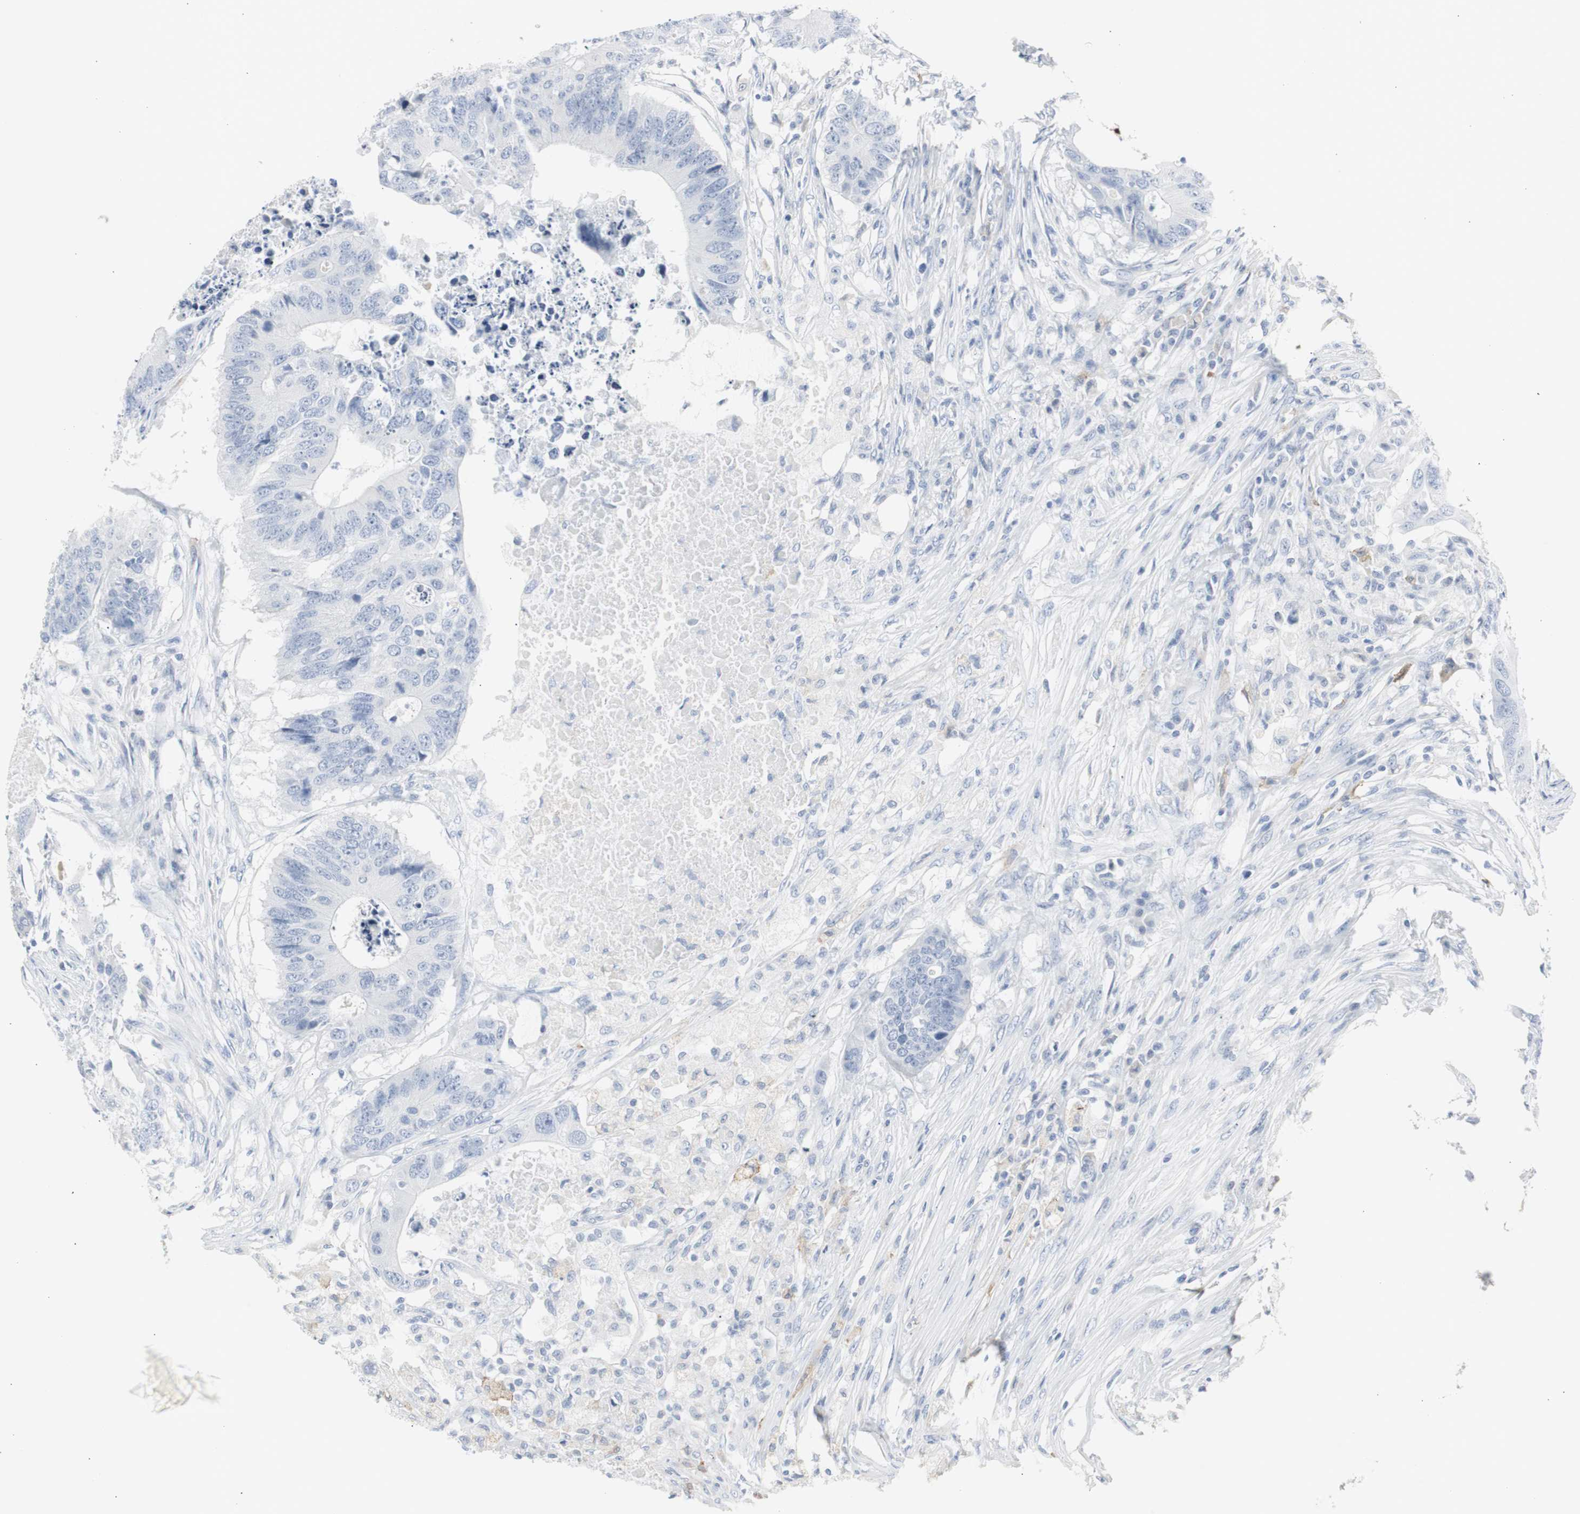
{"staining": {"intensity": "negative", "quantity": "none", "location": "none"}, "tissue": "colorectal cancer", "cell_type": "Tumor cells", "image_type": "cancer", "snomed": [{"axis": "morphology", "description": "Adenocarcinoma, NOS"}, {"axis": "topography", "description": "Colon"}], "caption": "A high-resolution photomicrograph shows immunohistochemistry staining of colorectal adenocarcinoma, which reveals no significant positivity in tumor cells. Brightfield microscopy of immunohistochemistry stained with DAB (3,3'-diaminobenzidine) (brown) and hematoxylin (blue), captured at high magnification.", "gene": "S100A7", "patient": {"sex": "male", "age": 71}}